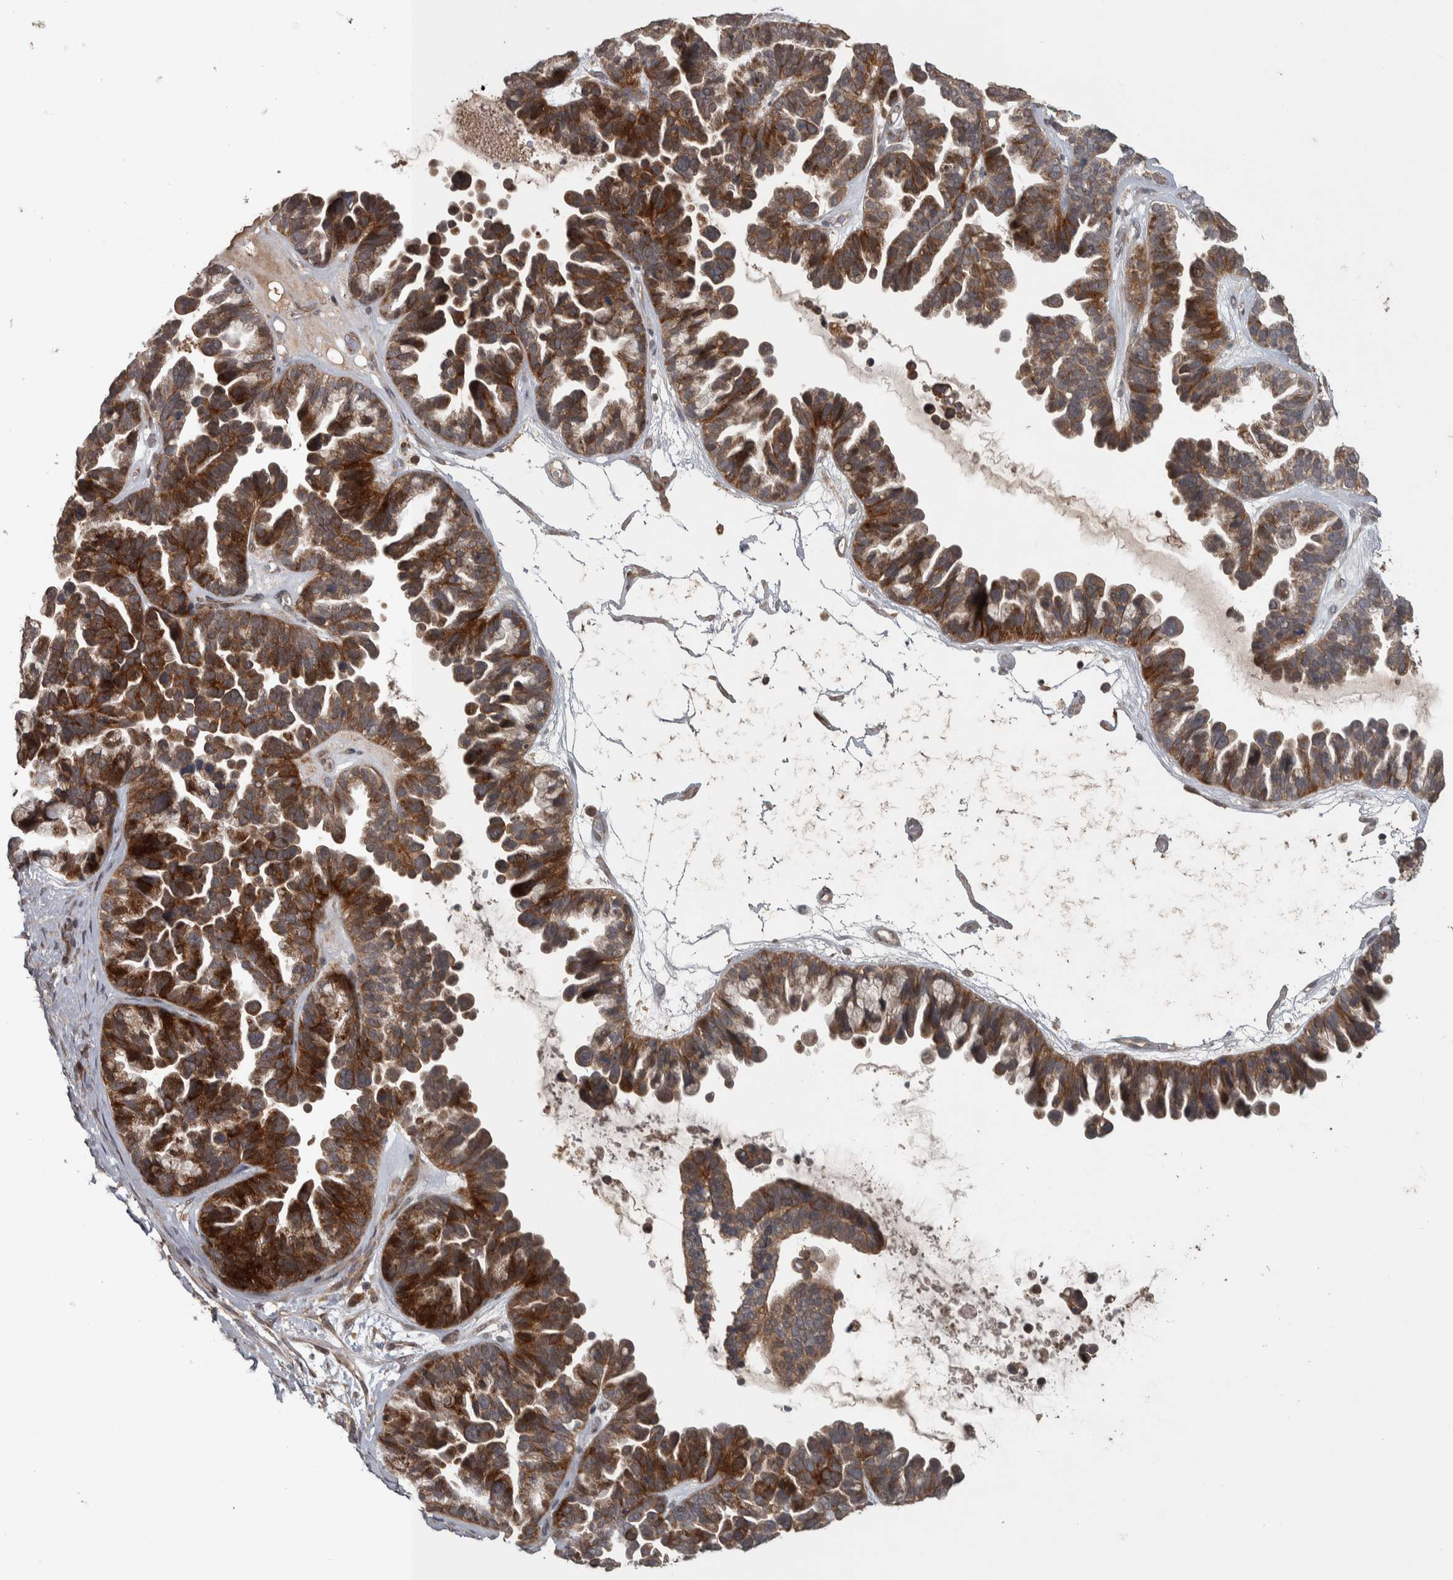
{"staining": {"intensity": "strong", "quantity": ">75%", "location": "cytoplasmic/membranous"}, "tissue": "ovarian cancer", "cell_type": "Tumor cells", "image_type": "cancer", "snomed": [{"axis": "morphology", "description": "Cystadenocarcinoma, serous, NOS"}, {"axis": "topography", "description": "Ovary"}], "caption": "Protein expression analysis of human serous cystadenocarcinoma (ovarian) reveals strong cytoplasmic/membranous staining in about >75% of tumor cells. The staining is performed using DAB brown chromogen to label protein expression. The nuclei are counter-stained blue using hematoxylin.", "gene": "ERAL1", "patient": {"sex": "female", "age": 56}}